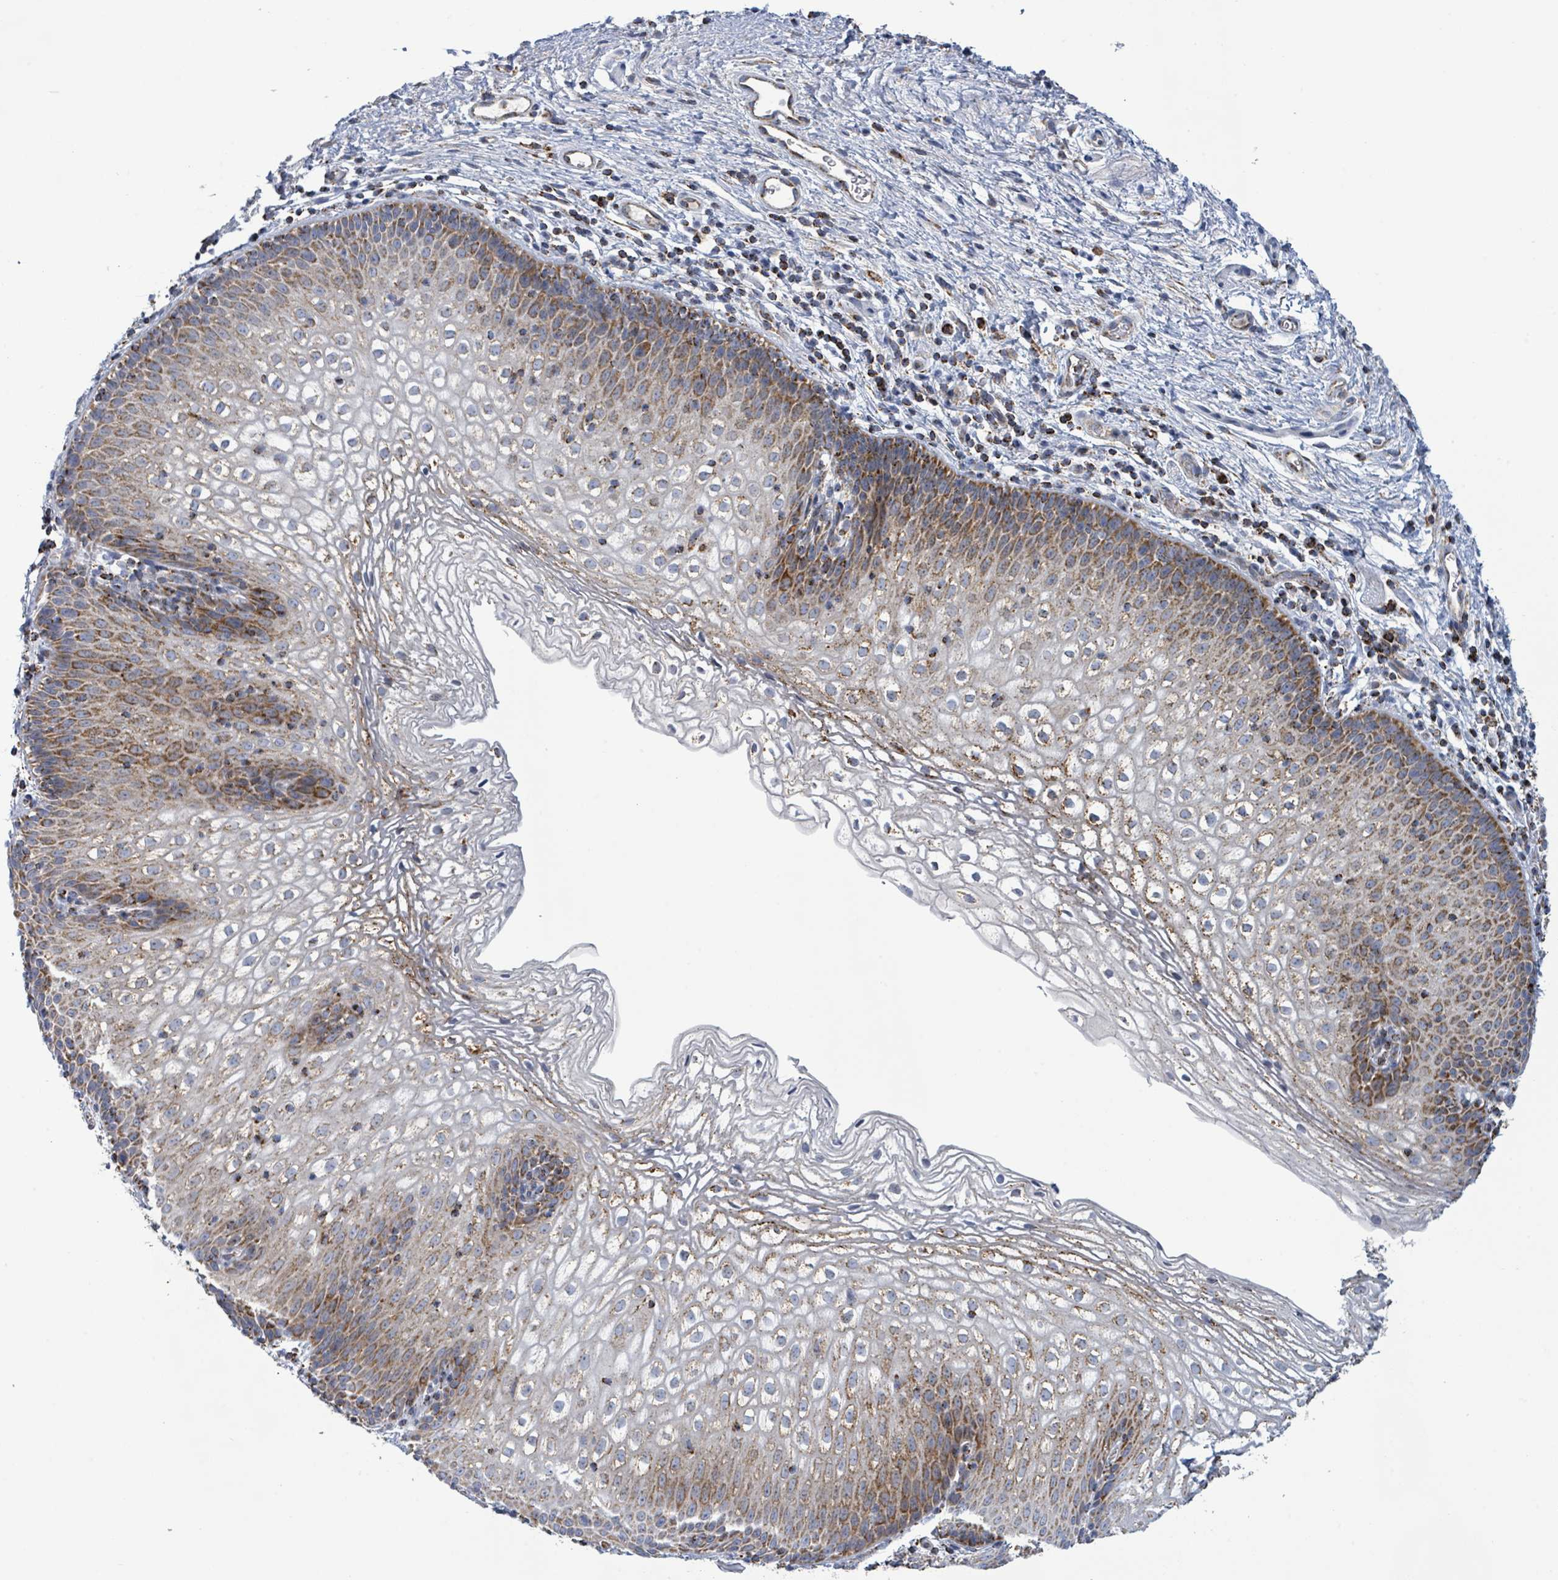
{"staining": {"intensity": "strong", "quantity": "25%-75%", "location": "cytoplasmic/membranous"}, "tissue": "vagina", "cell_type": "Squamous epithelial cells", "image_type": "normal", "snomed": [{"axis": "morphology", "description": "Normal tissue, NOS"}, {"axis": "topography", "description": "Vagina"}], "caption": "High-magnification brightfield microscopy of unremarkable vagina stained with DAB (brown) and counterstained with hematoxylin (blue). squamous epithelial cells exhibit strong cytoplasmic/membranous staining is seen in about25%-75% of cells. Using DAB (3,3'-diaminobenzidine) (brown) and hematoxylin (blue) stains, captured at high magnification using brightfield microscopy.", "gene": "SUCLG2", "patient": {"sex": "female", "age": 47}}